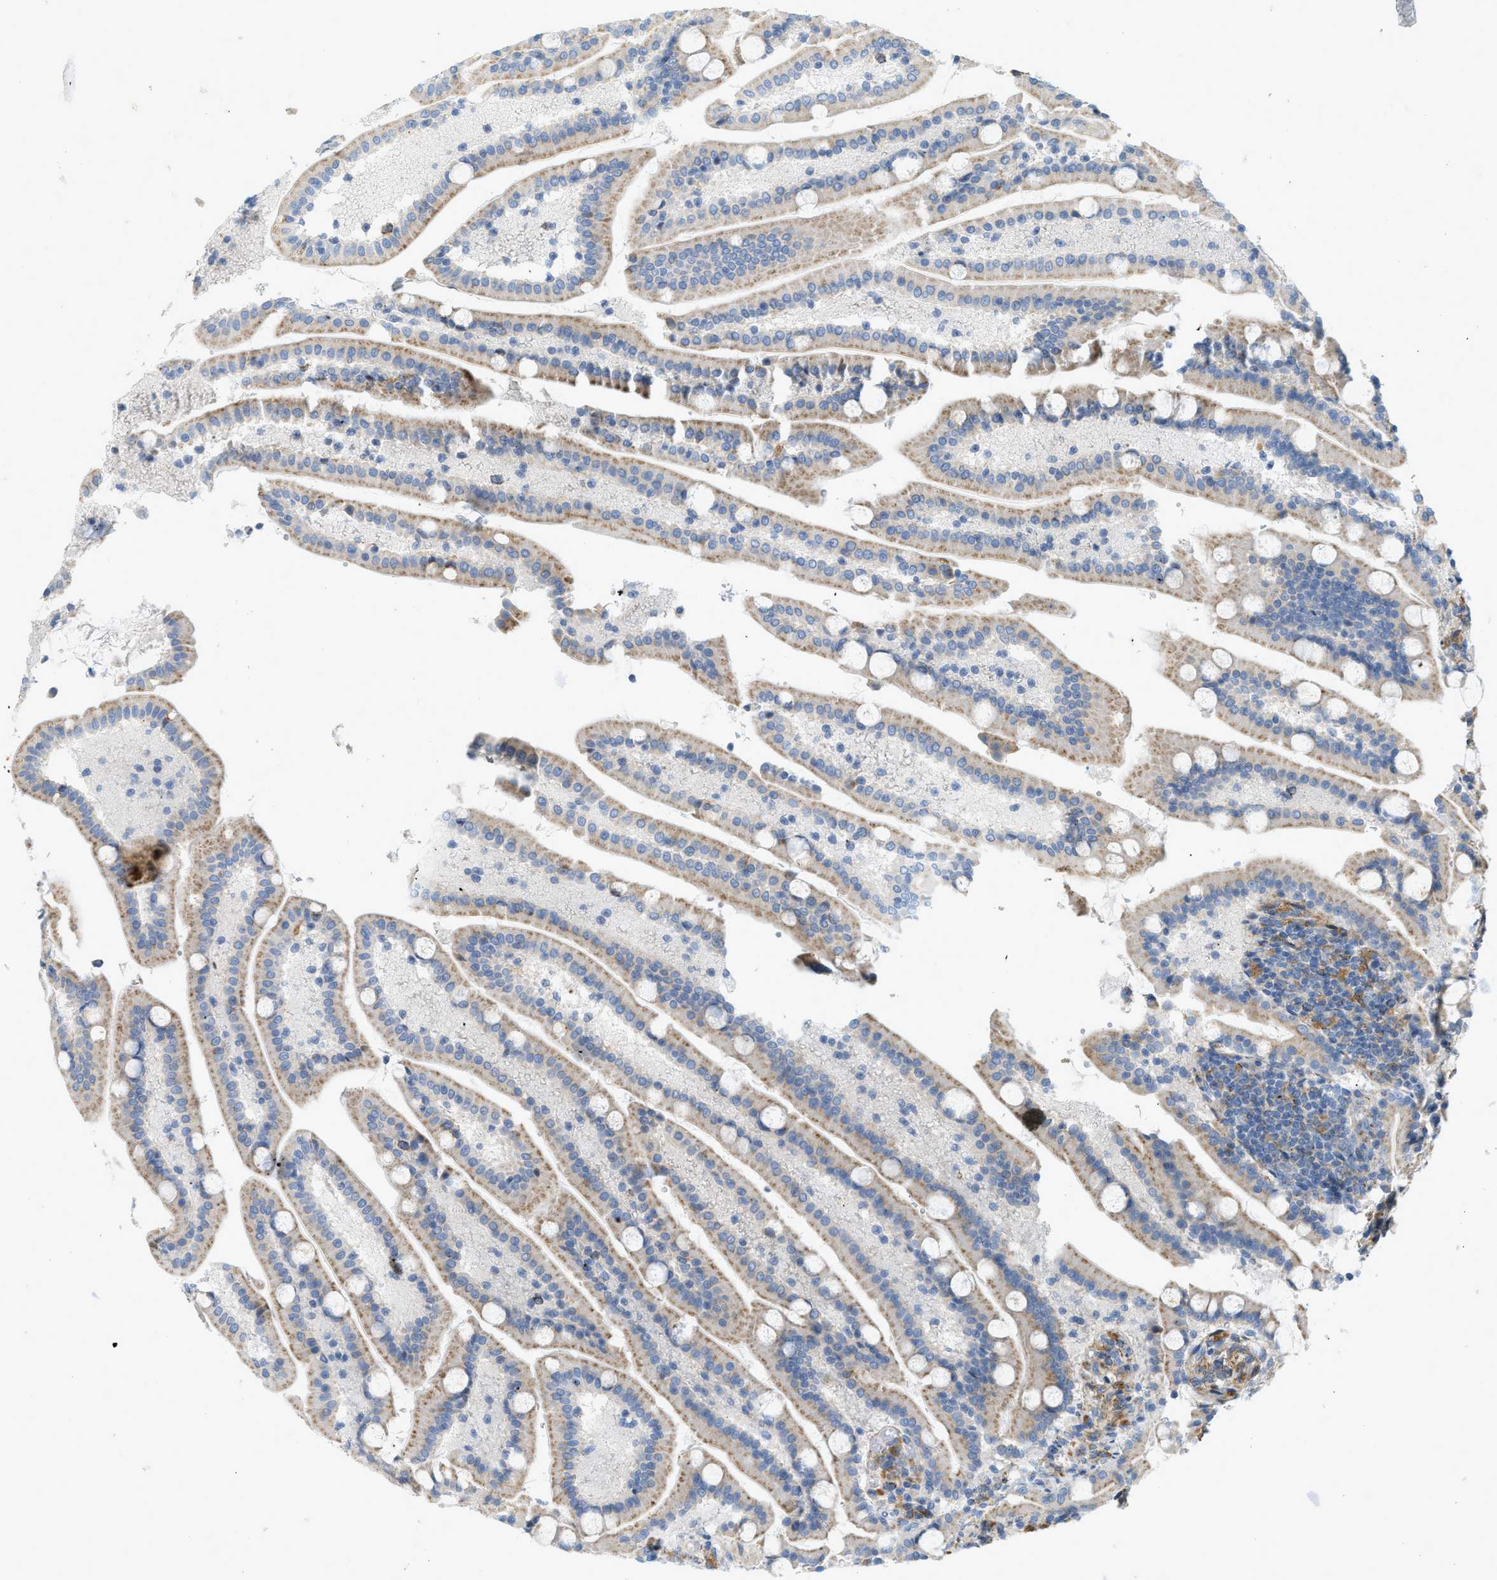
{"staining": {"intensity": "moderate", "quantity": ">75%", "location": "cytoplasmic/membranous"}, "tissue": "duodenum", "cell_type": "Glandular cells", "image_type": "normal", "snomed": [{"axis": "morphology", "description": "Normal tissue, NOS"}, {"axis": "topography", "description": "Duodenum"}], "caption": "Brown immunohistochemical staining in unremarkable duodenum reveals moderate cytoplasmic/membranous positivity in about >75% of glandular cells. (Stains: DAB in brown, nuclei in blue, Microscopy: brightfield microscopy at high magnification).", "gene": "LMBRD1", "patient": {"sex": "male", "age": 54}}